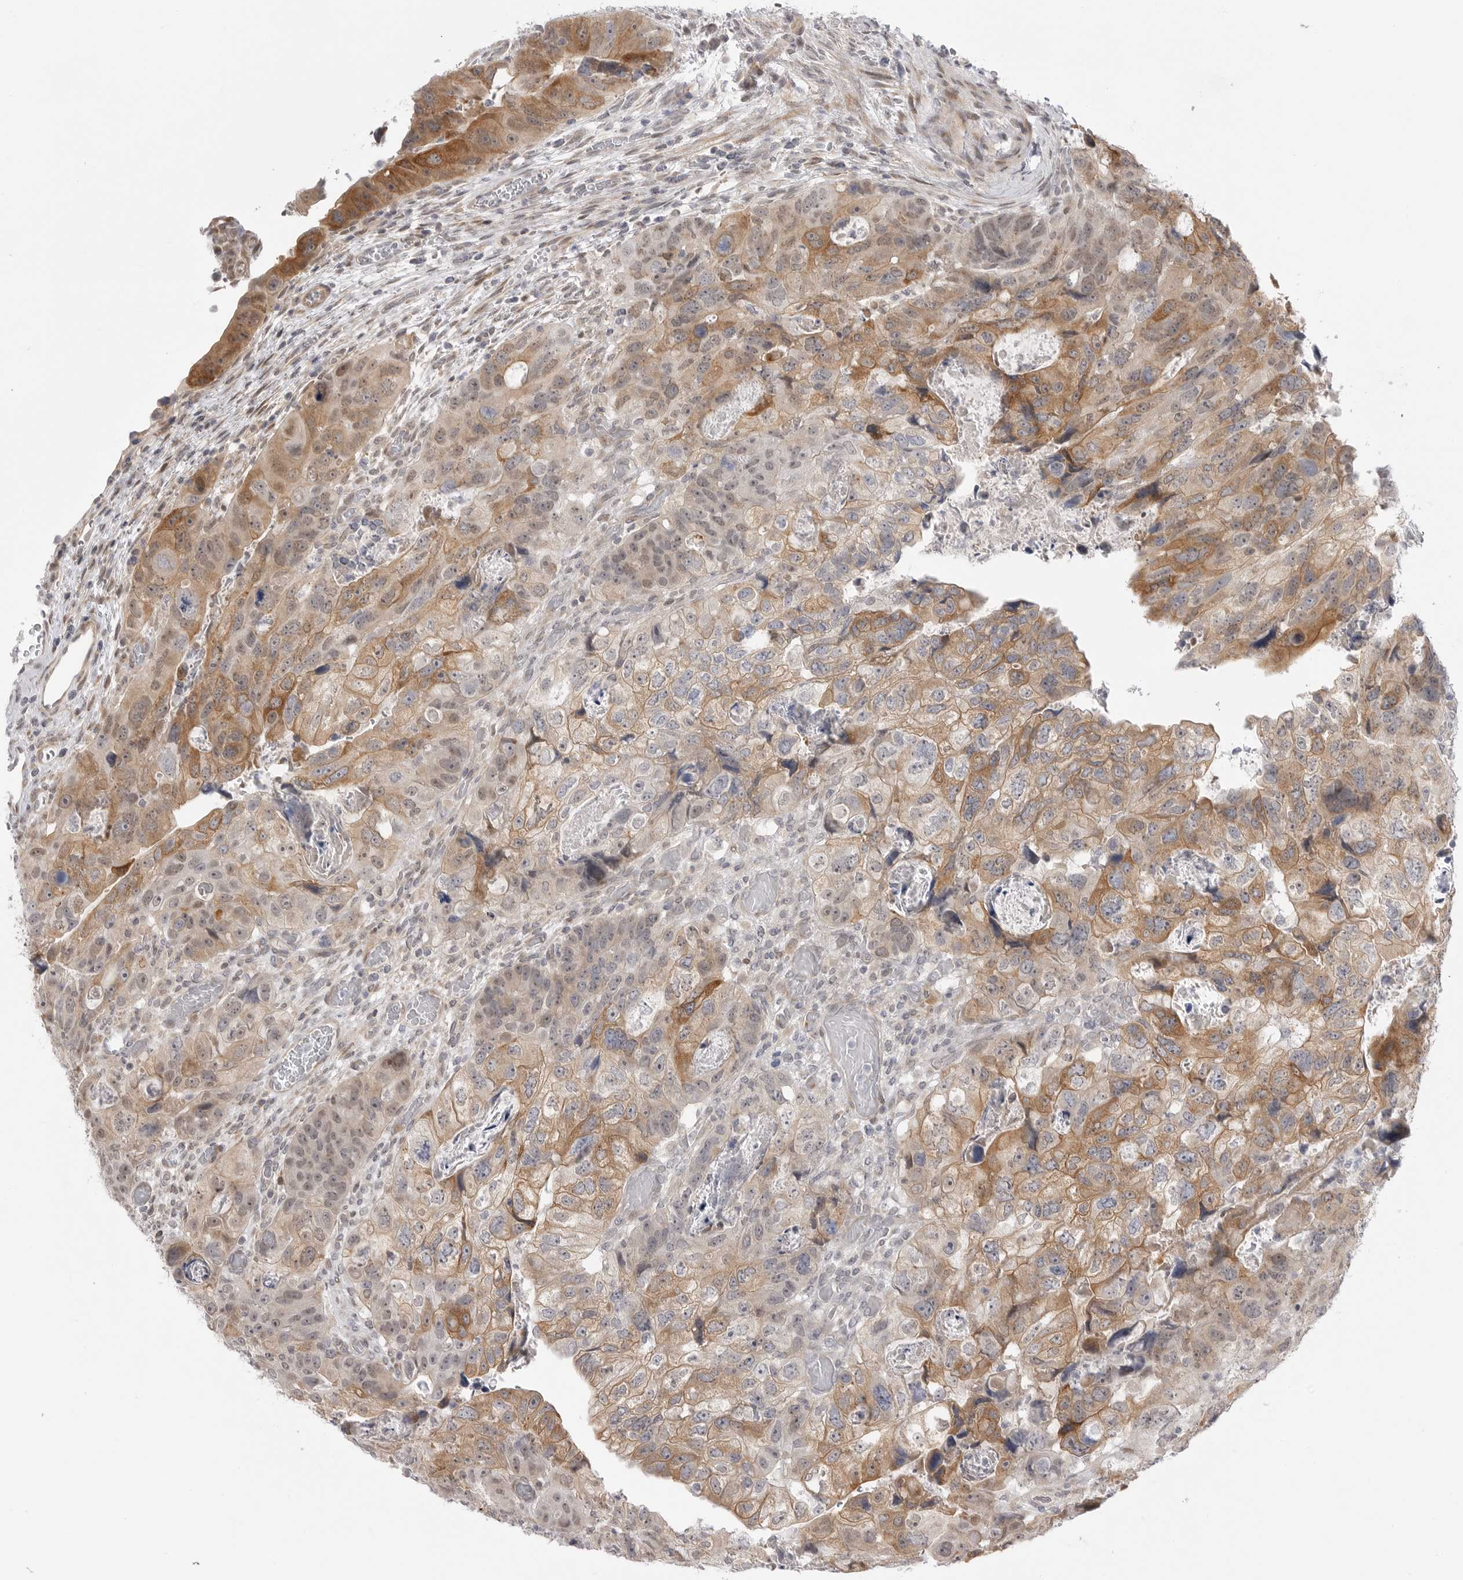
{"staining": {"intensity": "moderate", "quantity": ">75%", "location": "cytoplasmic/membranous"}, "tissue": "colorectal cancer", "cell_type": "Tumor cells", "image_type": "cancer", "snomed": [{"axis": "morphology", "description": "Adenocarcinoma, NOS"}, {"axis": "topography", "description": "Rectum"}], "caption": "Immunohistochemistry (IHC) (DAB (3,3'-diaminobenzidine)) staining of human colorectal cancer demonstrates moderate cytoplasmic/membranous protein positivity in approximately >75% of tumor cells. The staining was performed using DAB, with brown indicating positive protein expression. Nuclei are stained blue with hematoxylin.", "gene": "GGT6", "patient": {"sex": "male", "age": 59}}